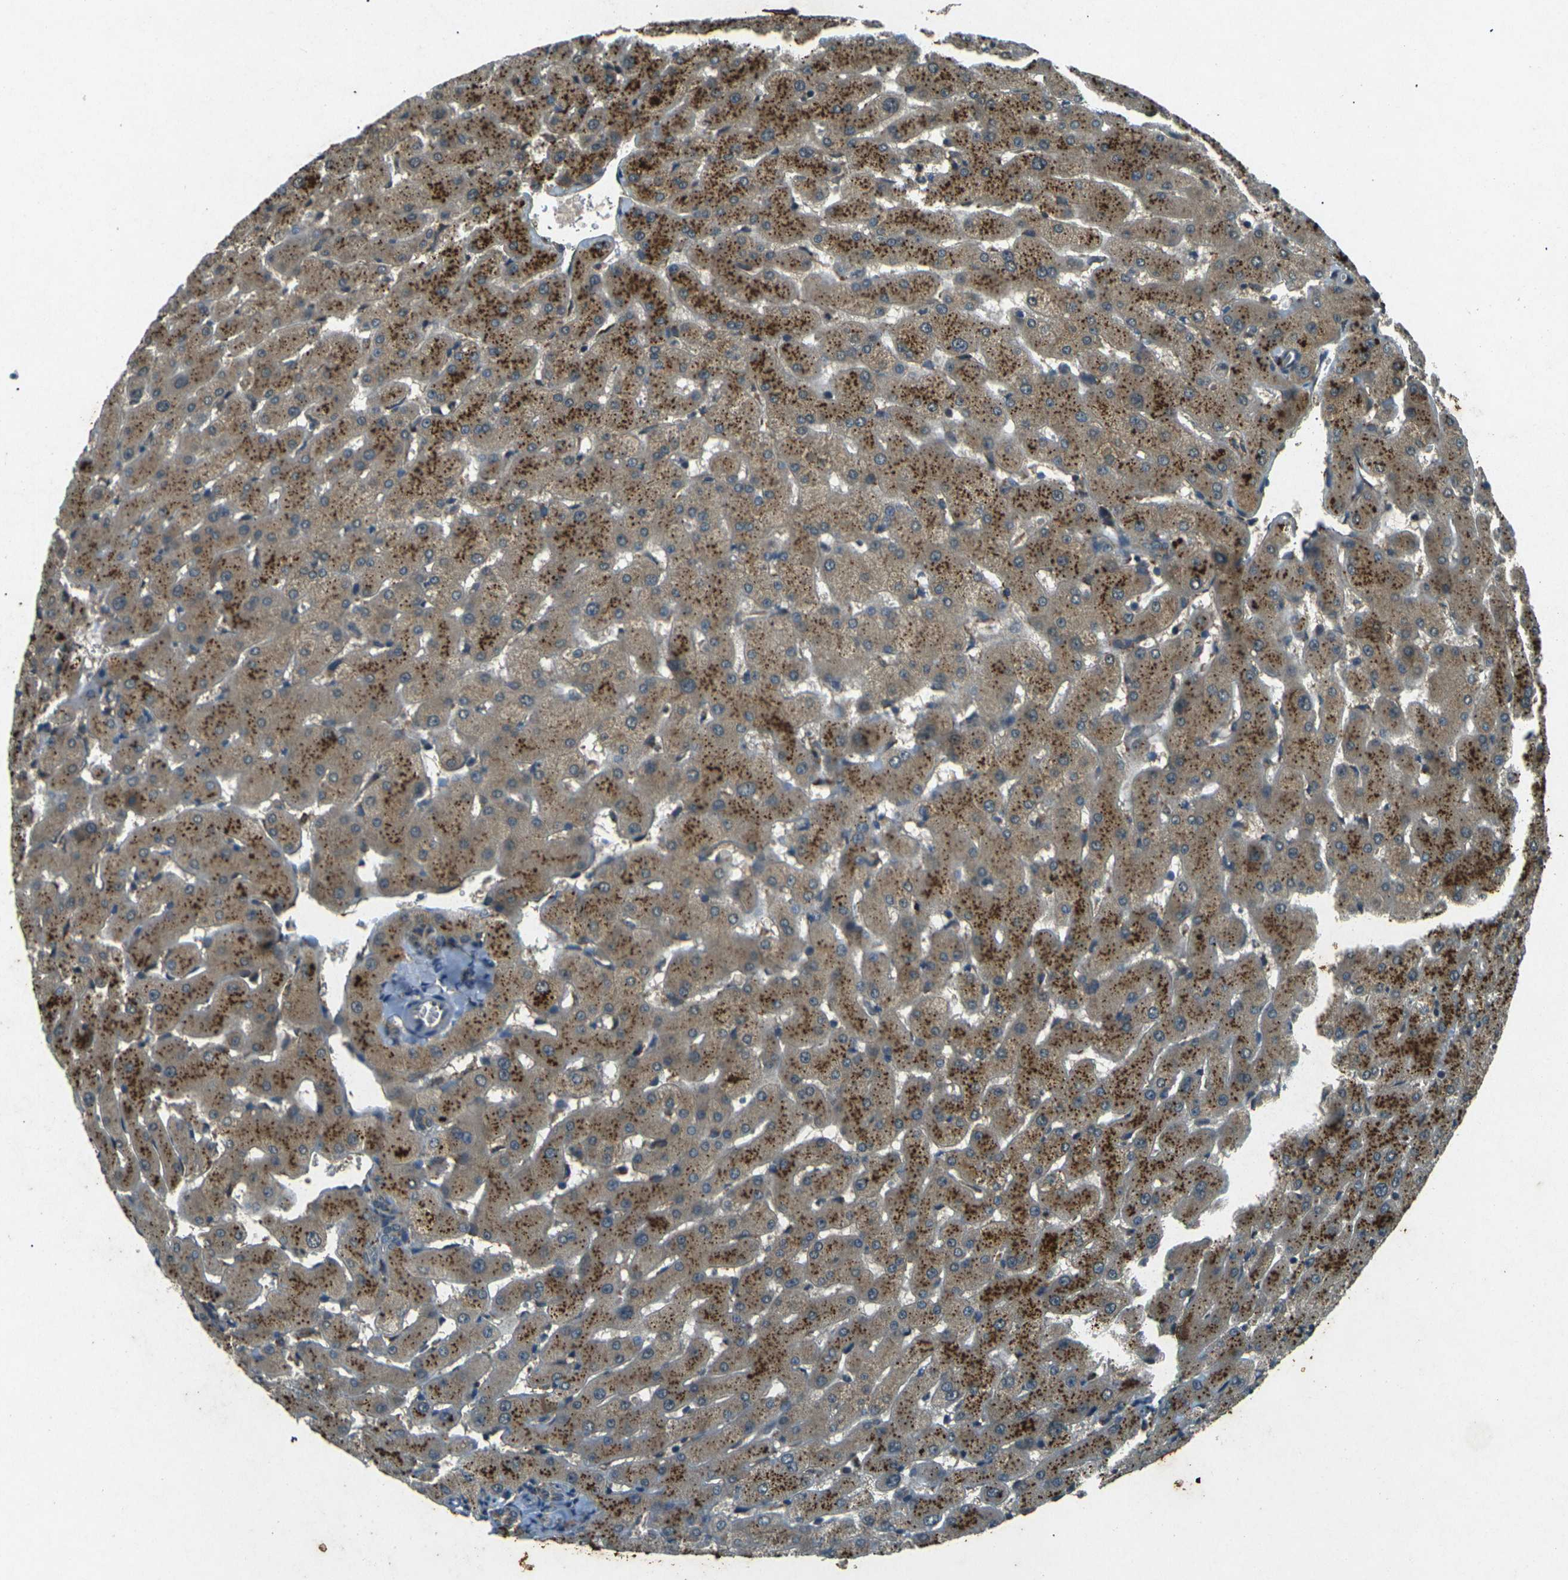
{"staining": {"intensity": "weak", "quantity": ">75%", "location": "cytoplasmic/membranous"}, "tissue": "liver", "cell_type": "Cholangiocytes", "image_type": "normal", "snomed": [{"axis": "morphology", "description": "Normal tissue, NOS"}, {"axis": "topography", "description": "Liver"}], "caption": "This histopathology image displays immunohistochemistry (IHC) staining of unremarkable liver, with low weak cytoplasmic/membranous staining in about >75% of cholangiocytes.", "gene": "PDE2A", "patient": {"sex": "female", "age": 63}}